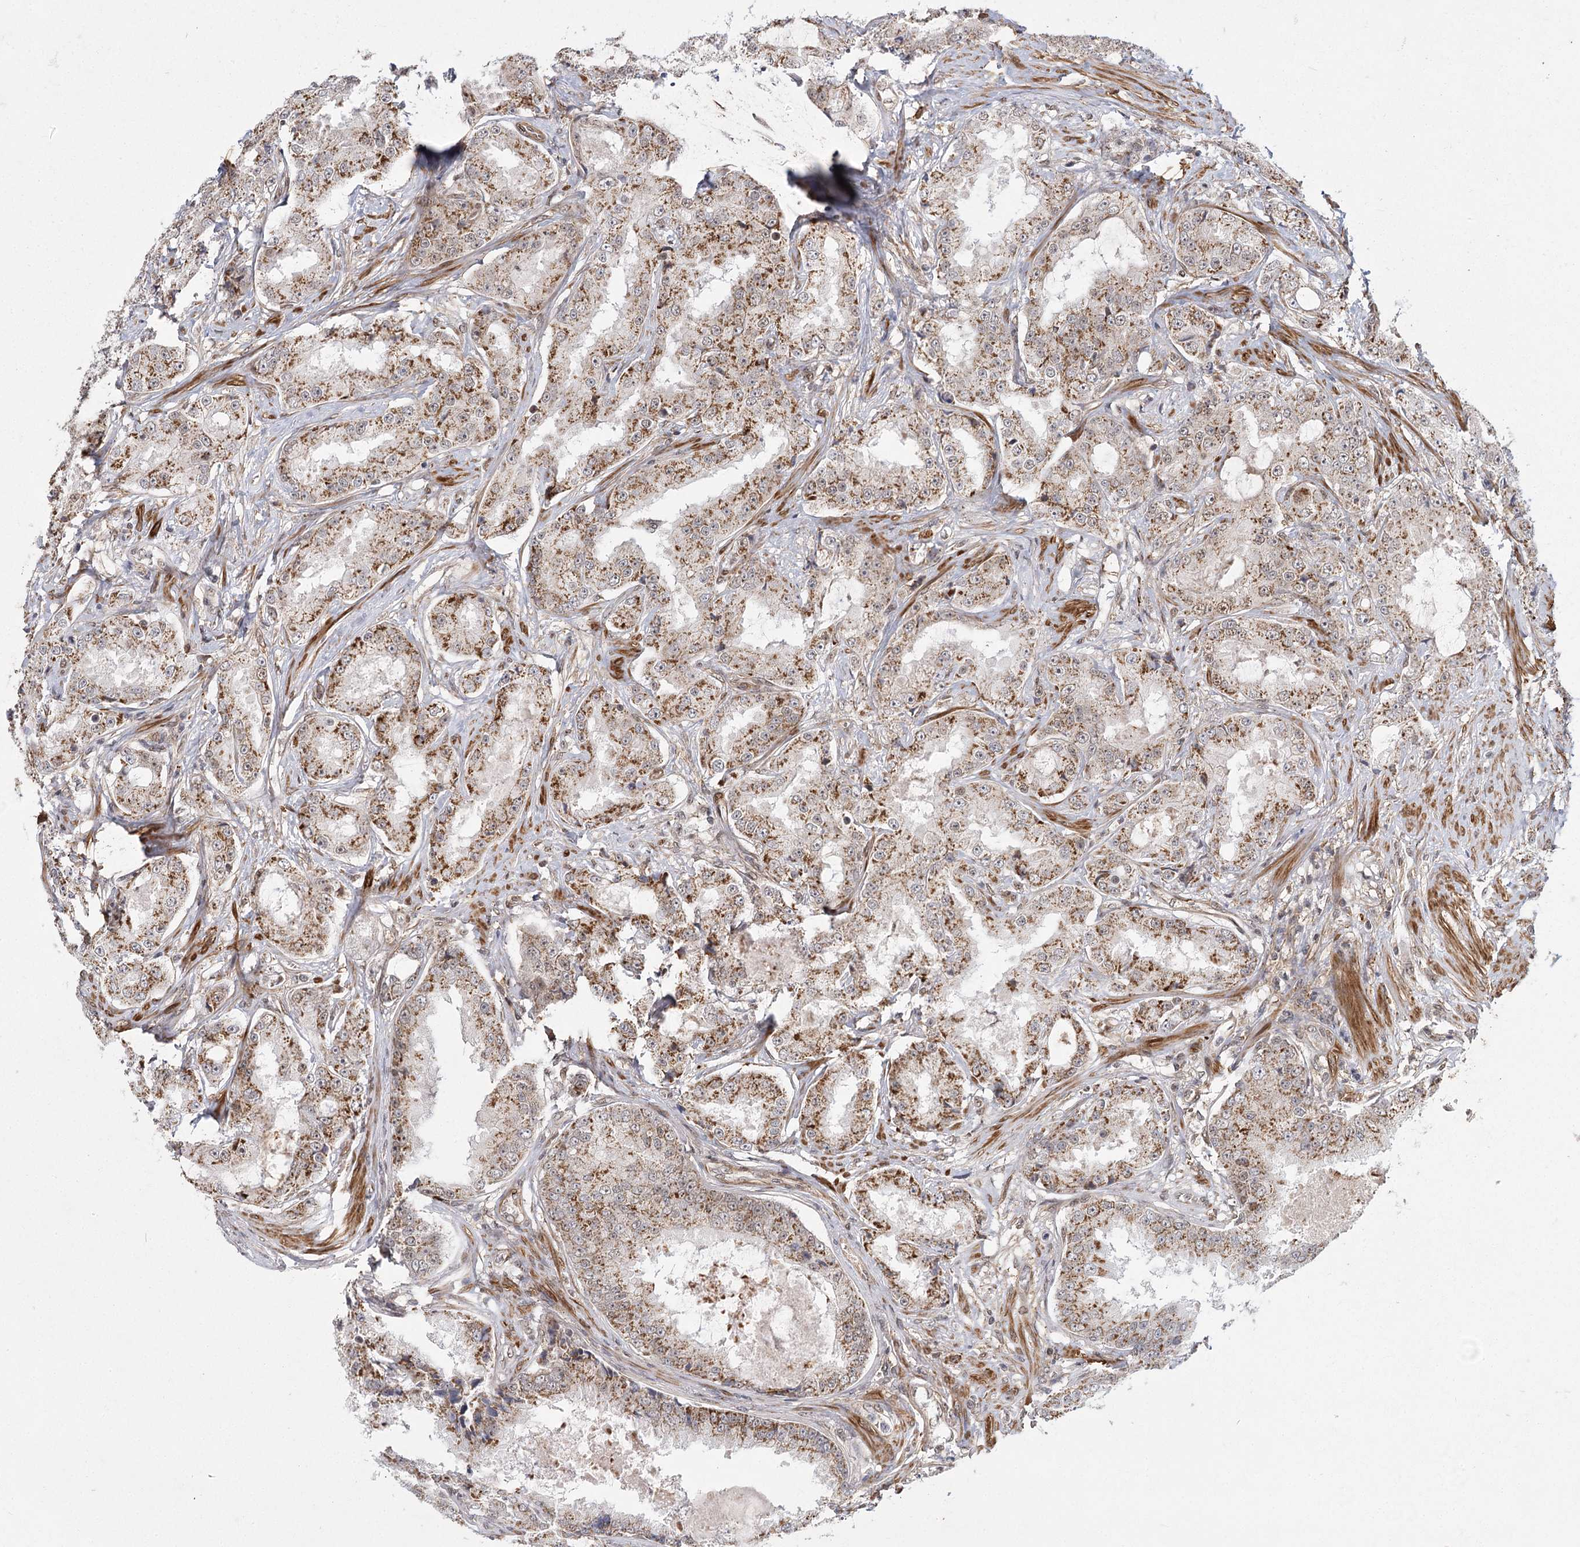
{"staining": {"intensity": "moderate", "quantity": ">75%", "location": "cytoplasmic/membranous"}, "tissue": "prostate cancer", "cell_type": "Tumor cells", "image_type": "cancer", "snomed": [{"axis": "morphology", "description": "Adenocarcinoma, High grade"}, {"axis": "topography", "description": "Prostate"}], "caption": "Immunohistochemistry (IHC) of prostate cancer exhibits medium levels of moderate cytoplasmic/membranous expression in approximately >75% of tumor cells.", "gene": "ZCCHC24", "patient": {"sex": "male", "age": 73}}